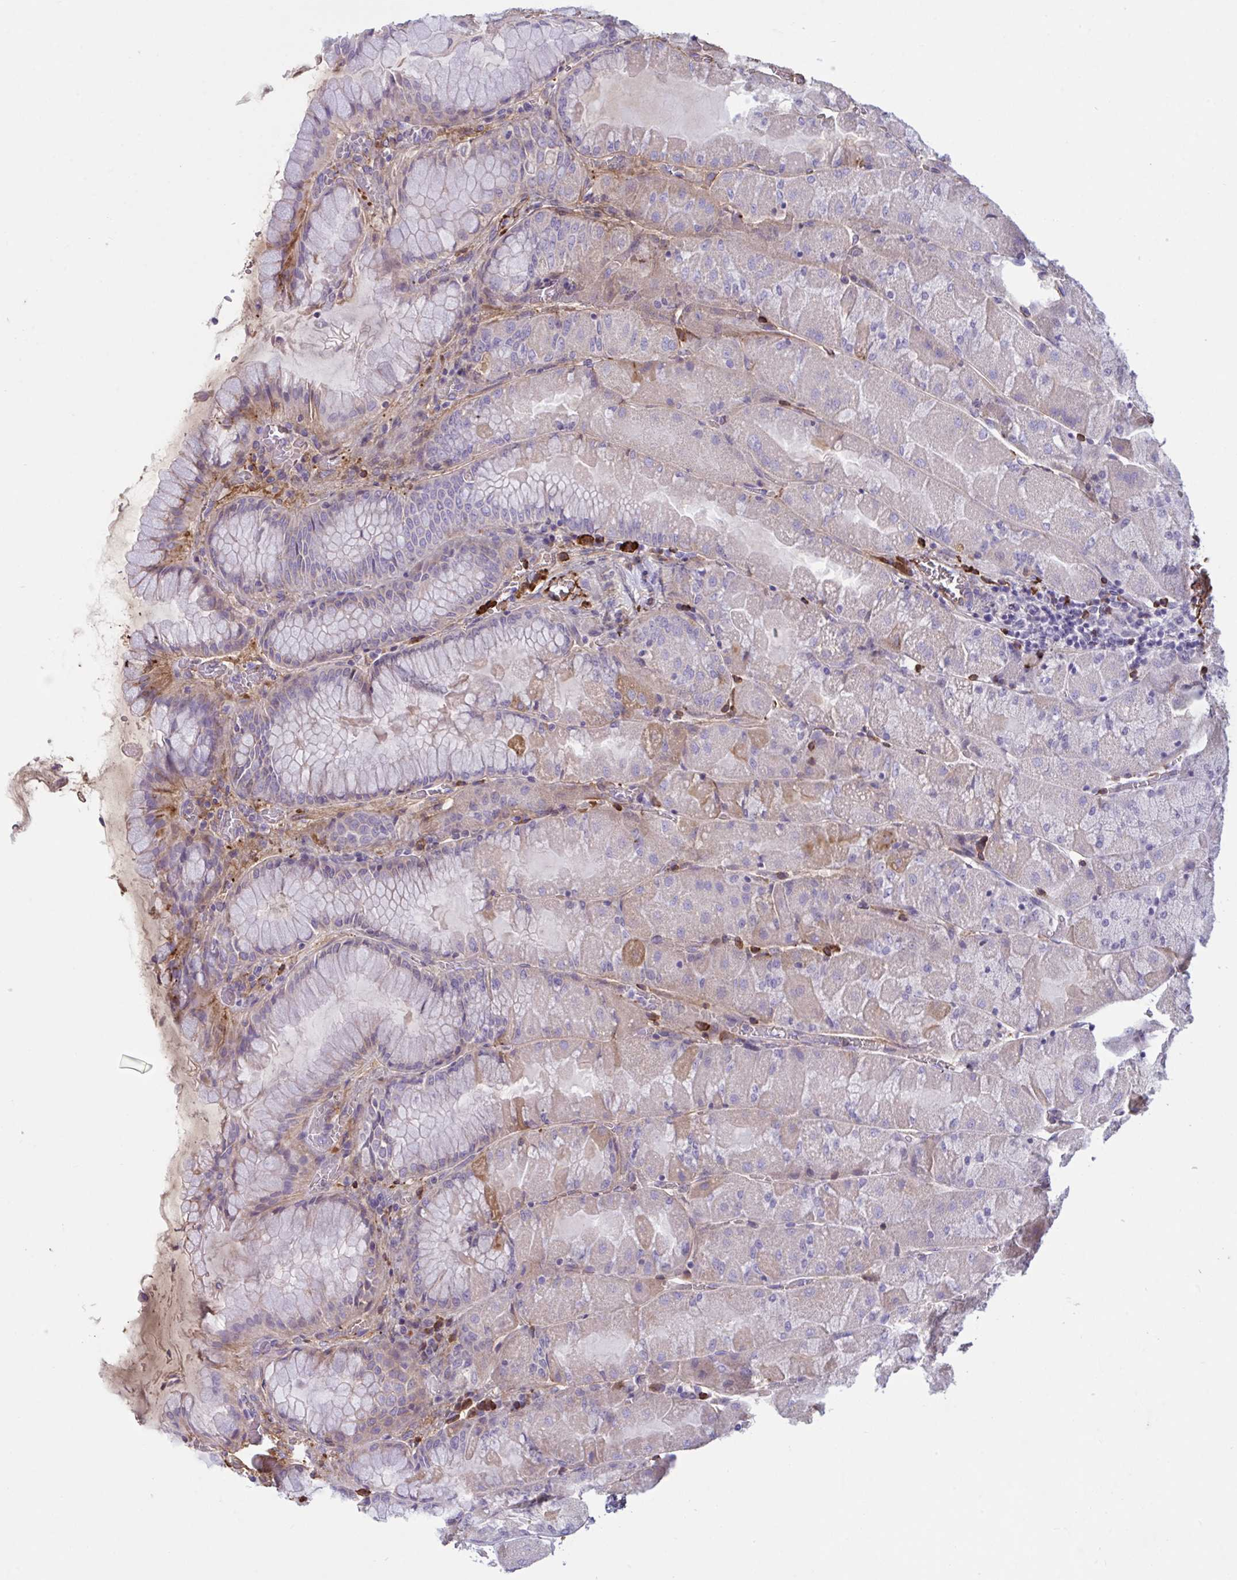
{"staining": {"intensity": "weak", "quantity": "25%-75%", "location": "cytoplasmic/membranous"}, "tissue": "stomach", "cell_type": "Glandular cells", "image_type": "normal", "snomed": [{"axis": "morphology", "description": "Normal tissue, NOS"}, {"axis": "topography", "description": "Stomach"}], "caption": "DAB immunohistochemical staining of normal stomach demonstrates weak cytoplasmic/membranous protein expression in approximately 25%-75% of glandular cells. Using DAB (3,3'-diaminobenzidine) (brown) and hematoxylin (blue) stains, captured at high magnification using brightfield microscopy.", "gene": "IL1R1", "patient": {"sex": "female", "age": 61}}